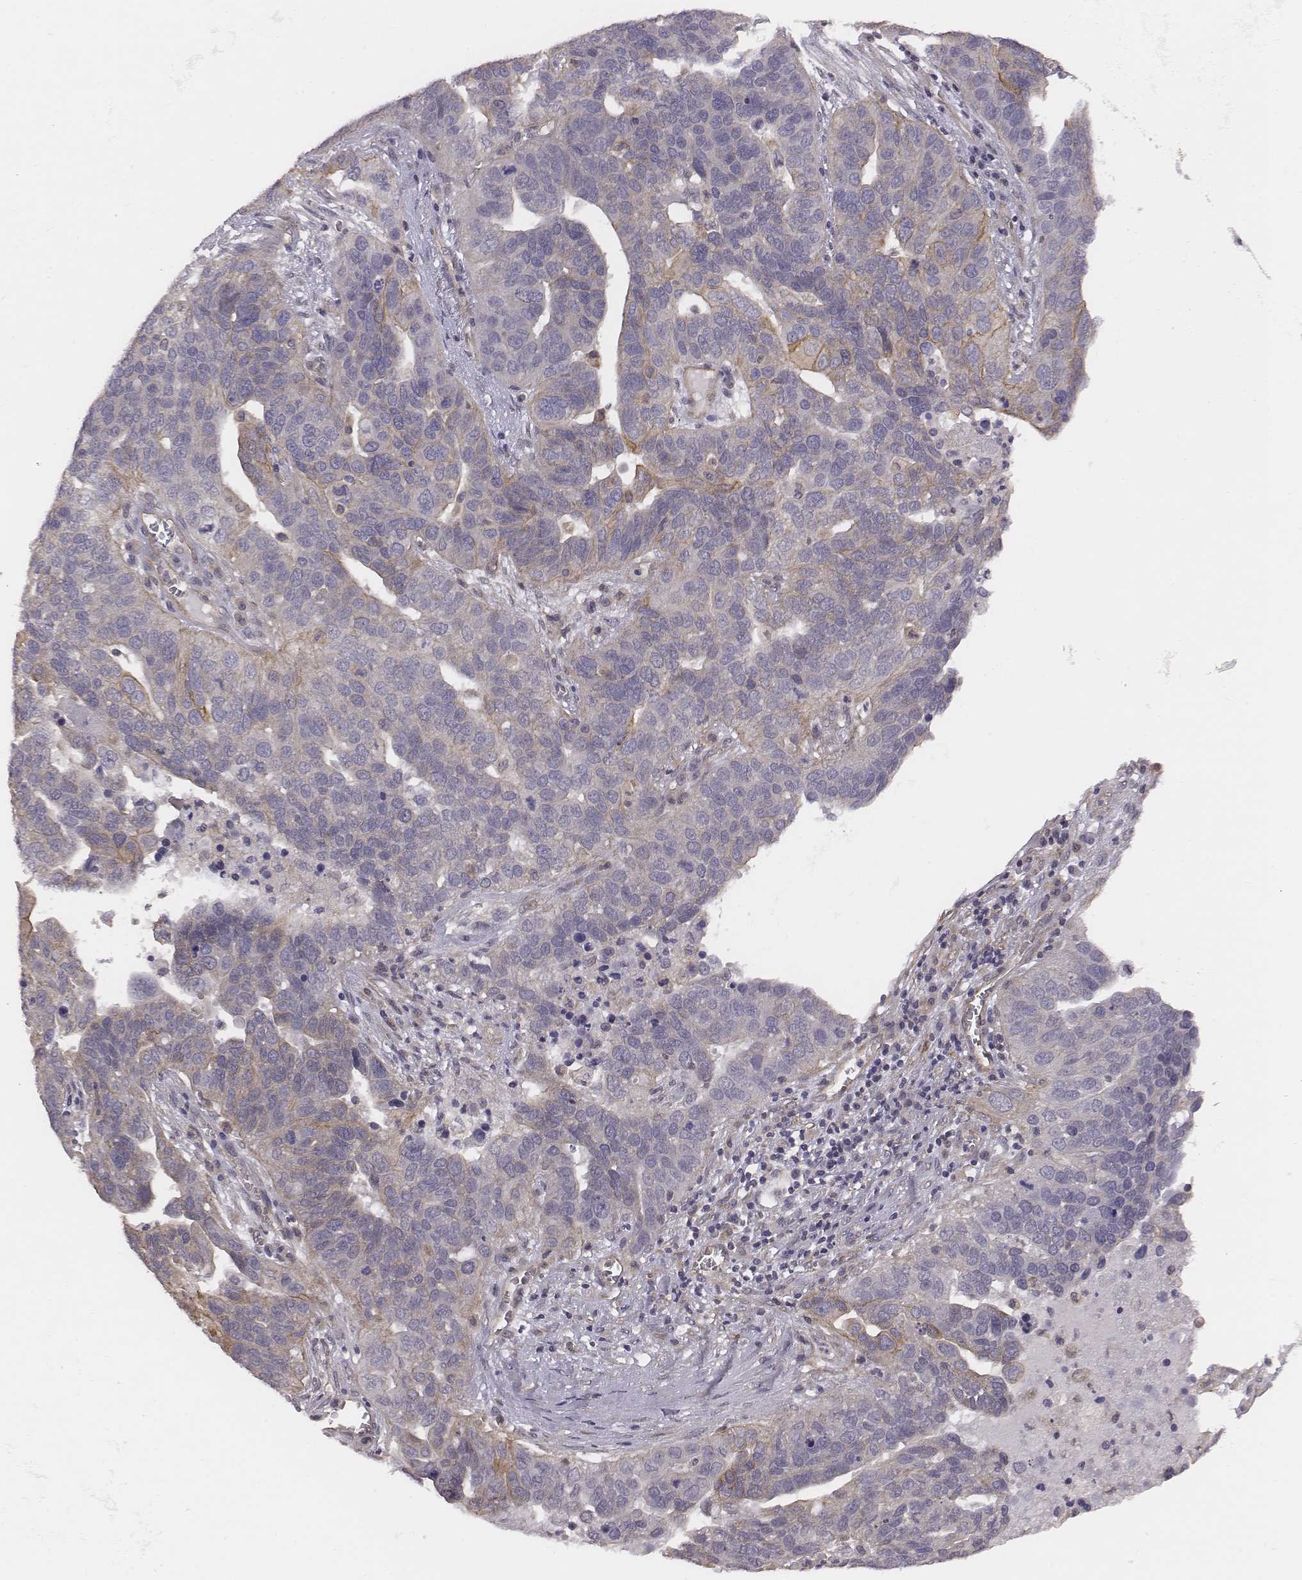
{"staining": {"intensity": "moderate", "quantity": "<25%", "location": "cytoplasmic/membranous"}, "tissue": "ovarian cancer", "cell_type": "Tumor cells", "image_type": "cancer", "snomed": [{"axis": "morphology", "description": "Carcinoma, endometroid"}, {"axis": "topography", "description": "Soft tissue"}, {"axis": "topography", "description": "Ovary"}], "caption": "A brown stain labels moderate cytoplasmic/membranous positivity of a protein in ovarian cancer (endometroid carcinoma) tumor cells. The staining was performed using DAB to visualize the protein expression in brown, while the nuclei were stained in blue with hematoxylin (Magnification: 20x).", "gene": "SCARF1", "patient": {"sex": "female", "age": 52}}